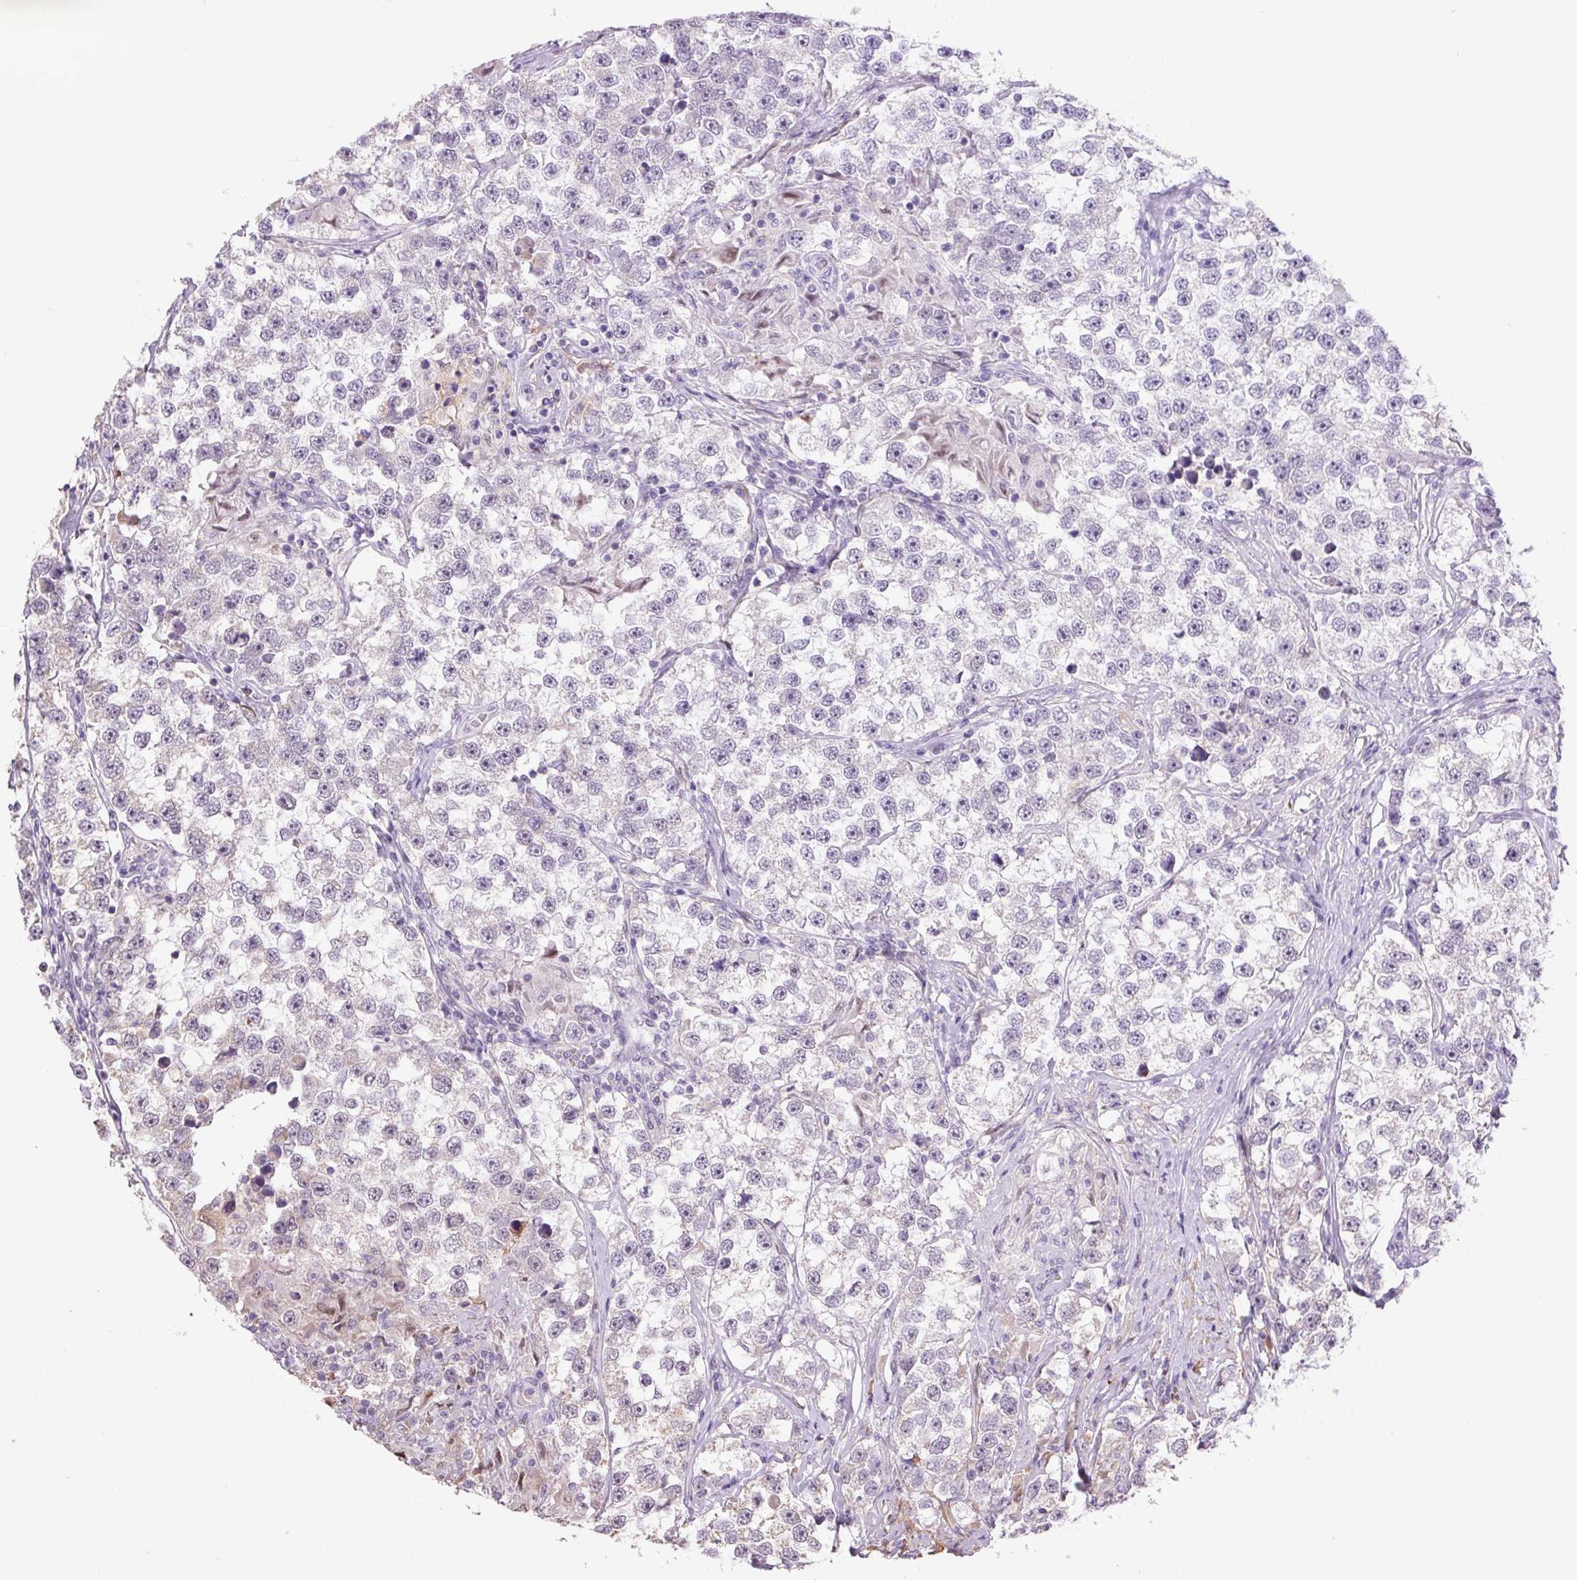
{"staining": {"intensity": "negative", "quantity": "none", "location": "none"}, "tissue": "testis cancer", "cell_type": "Tumor cells", "image_type": "cancer", "snomed": [{"axis": "morphology", "description": "Seminoma, NOS"}, {"axis": "topography", "description": "Testis"}], "caption": "Tumor cells show no significant protein expression in testis cancer (seminoma).", "gene": "SGF29", "patient": {"sex": "male", "age": 46}}